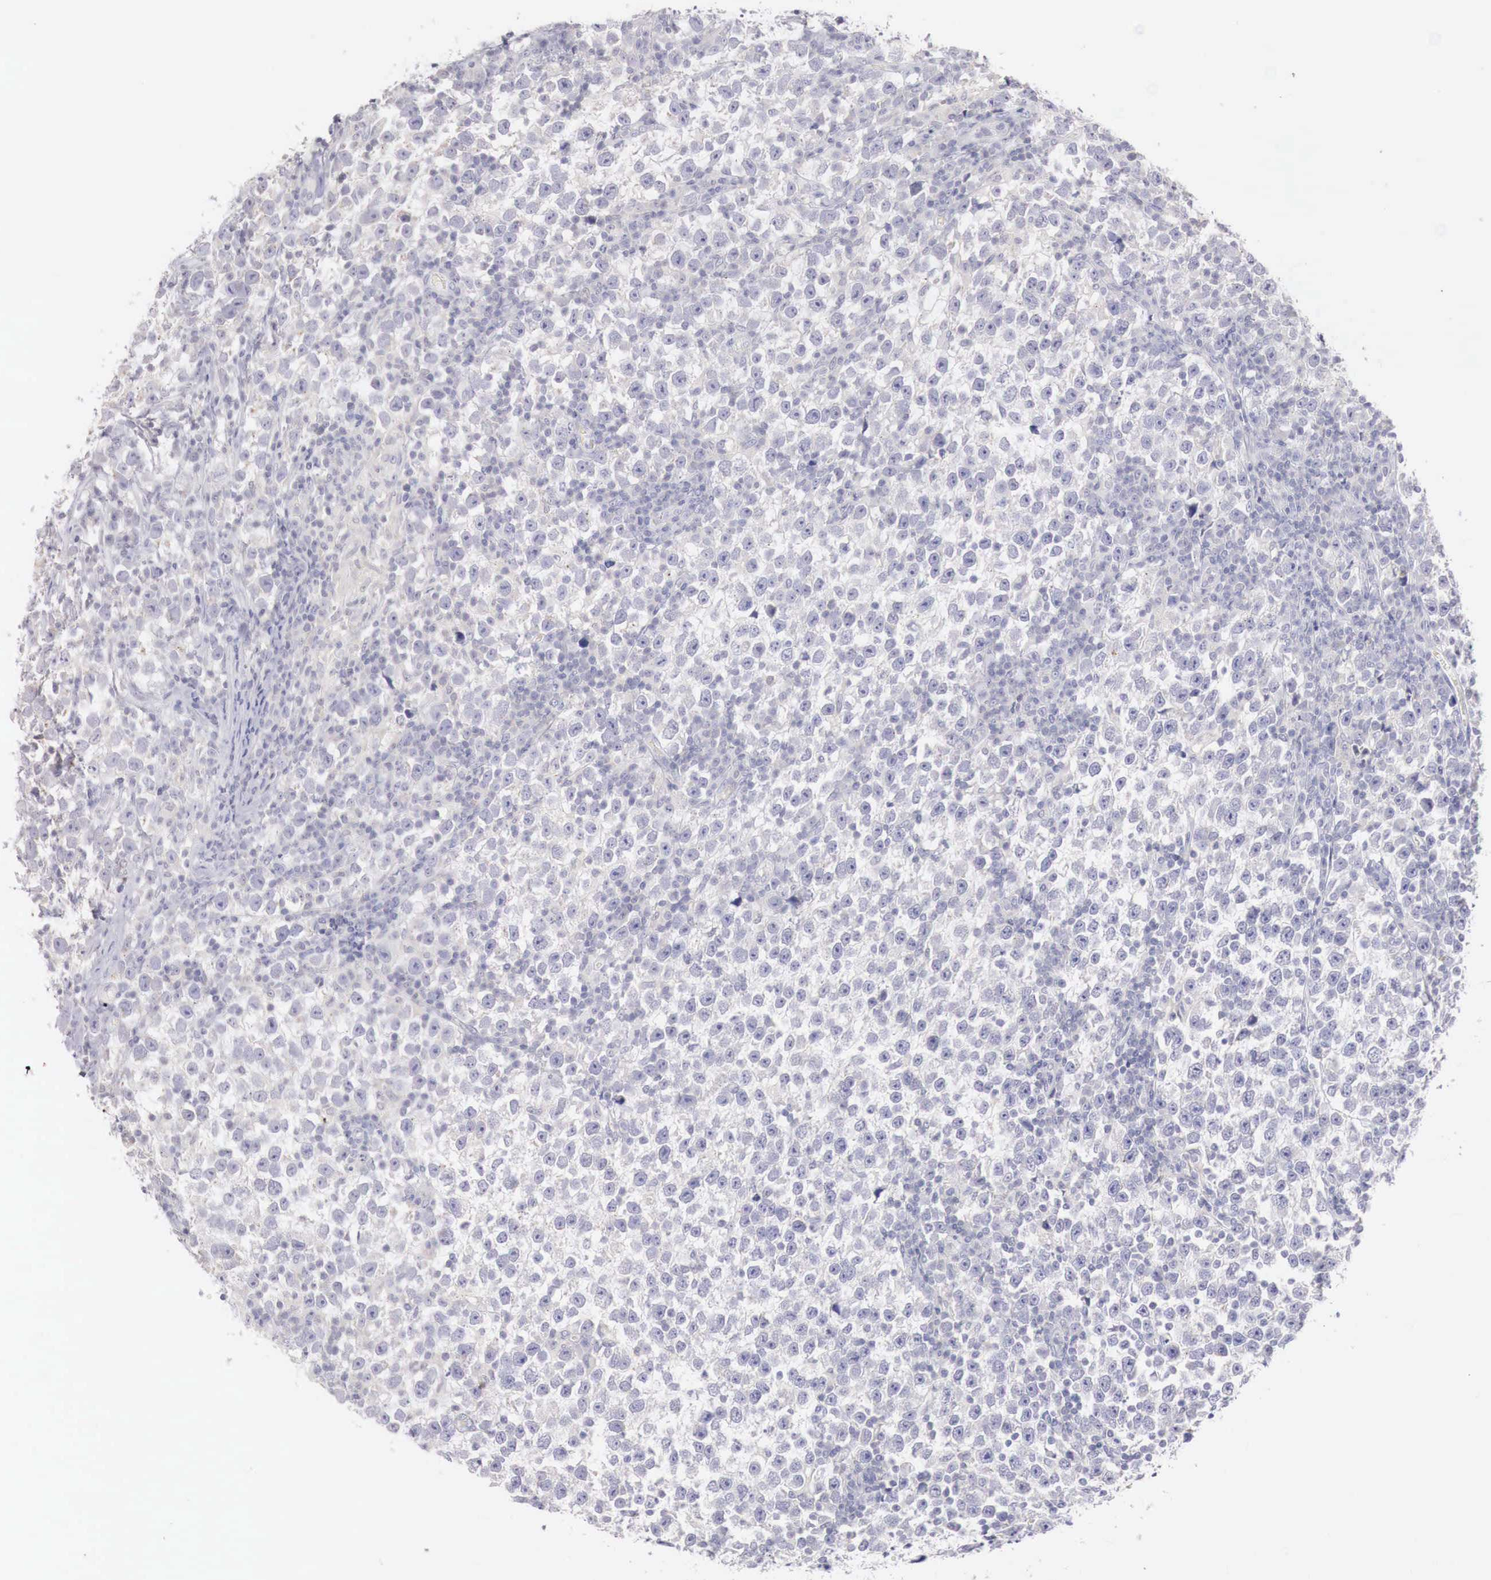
{"staining": {"intensity": "negative", "quantity": "none", "location": "none"}, "tissue": "testis cancer", "cell_type": "Tumor cells", "image_type": "cancer", "snomed": [{"axis": "morphology", "description": "Seminoma, NOS"}, {"axis": "topography", "description": "Testis"}], "caption": "An immunohistochemistry photomicrograph of testis seminoma is shown. There is no staining in tumor cells of testis seminoma. (DAB (3,3'-diaminobenzidine) immunohistochemistry (IHC) with hematoxylin counter stain).", "gene": "TRIM13", "patient": {"sex": "male", "age": 43}}